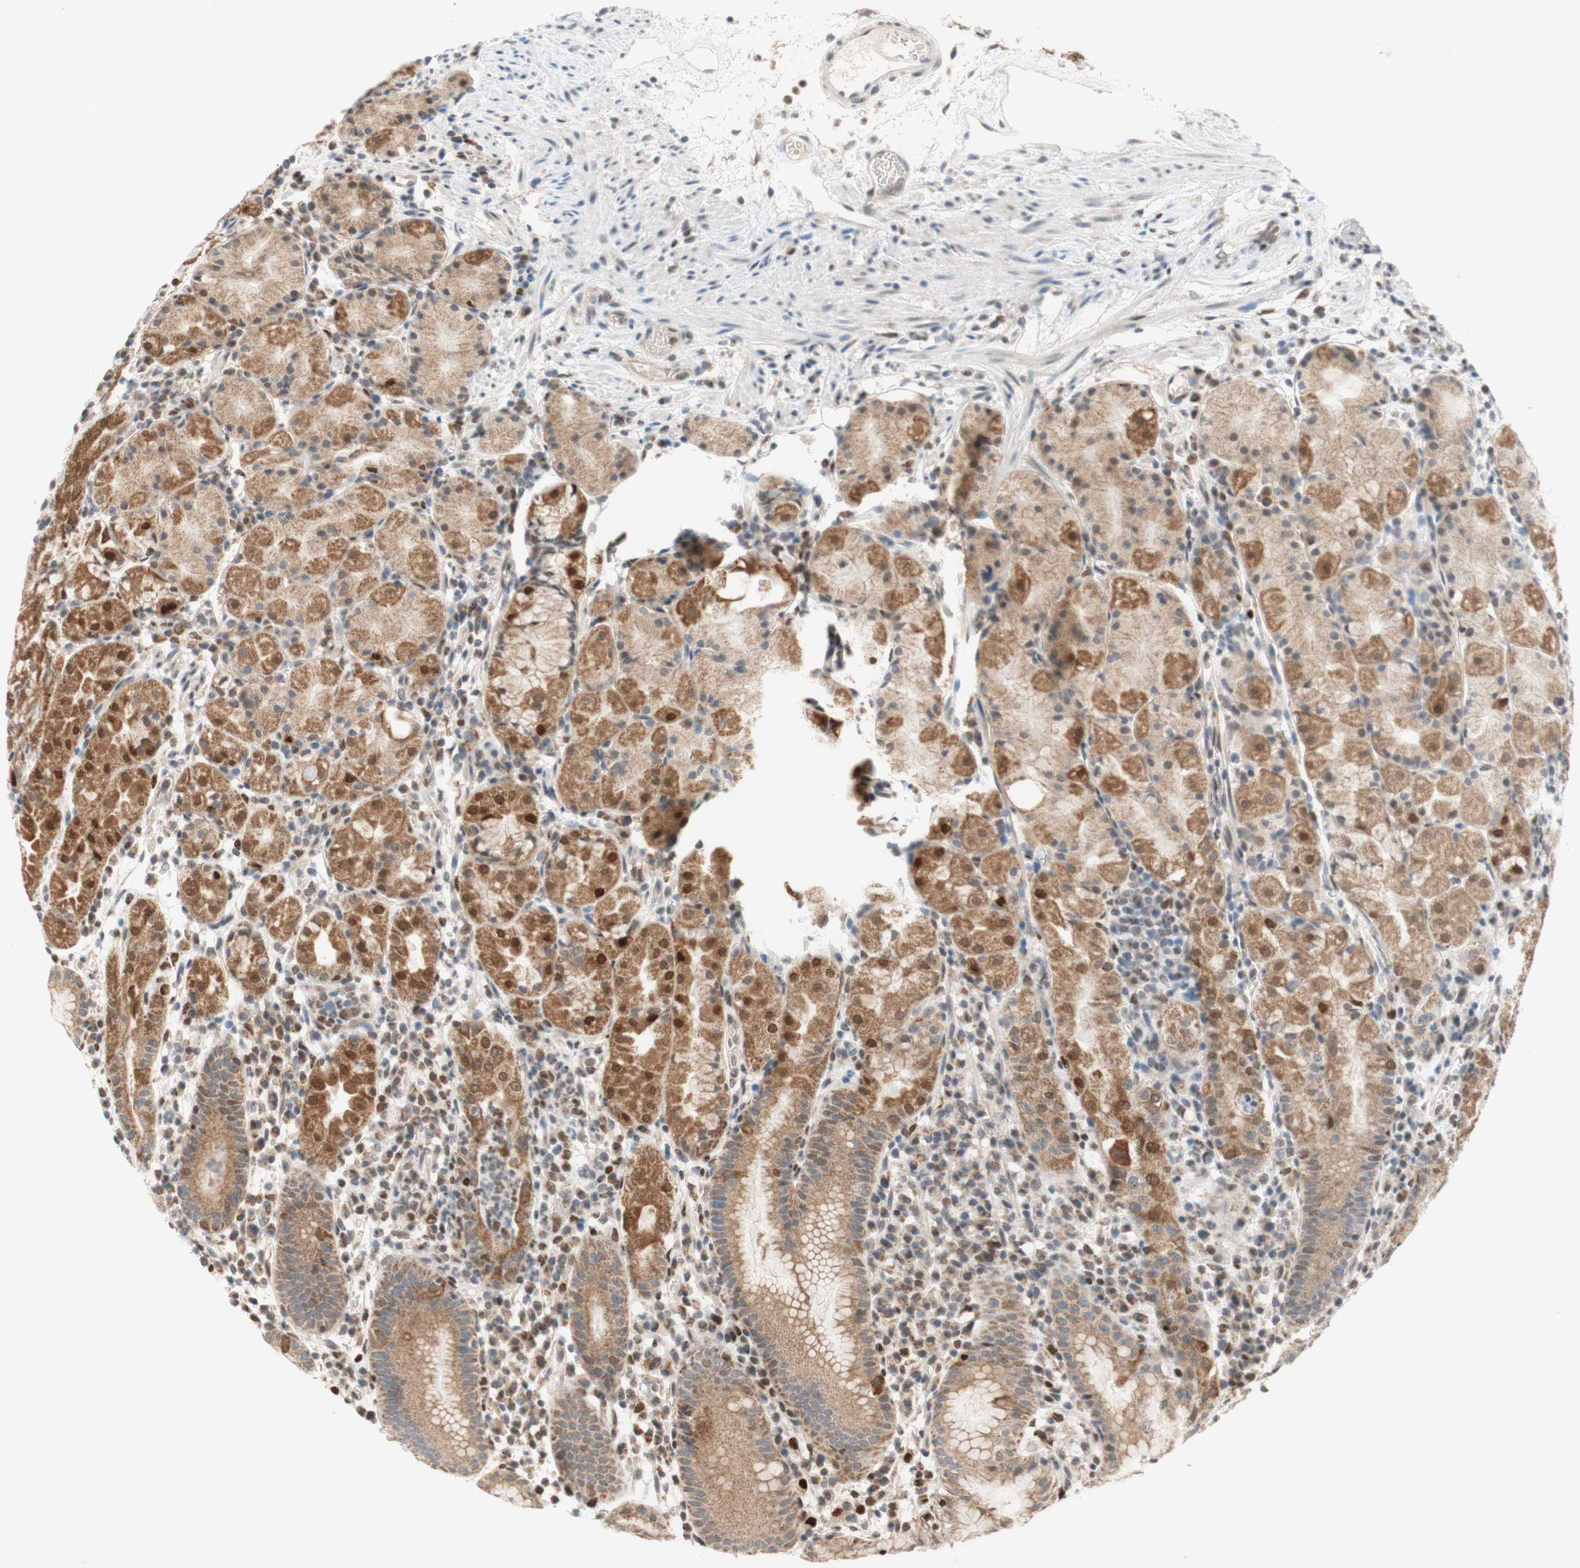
{"staining": {"intensity": "moderate", "quantity": "<25%", "location": "cytoplasmic/membranous,nuclear"}, "tissue": "stomach", "cell_type": "Glandular cells", "image_type": "normal", "snomed": [{"axis": "morphology", "description": "Normal tissue, NOS"}, {"axis": "topography", "description": "Stomach"}, {"axis": "topography", "description": "Stomach, lower"}], "caption": "Protein expression analysis of unremarkable human stomach reveals moderate cytoplasmic/membranous,nuclear expression in about <25% of glandular cells.", "gene": "DNMT3A", "patient": {"sex": "female", "age": 75}}